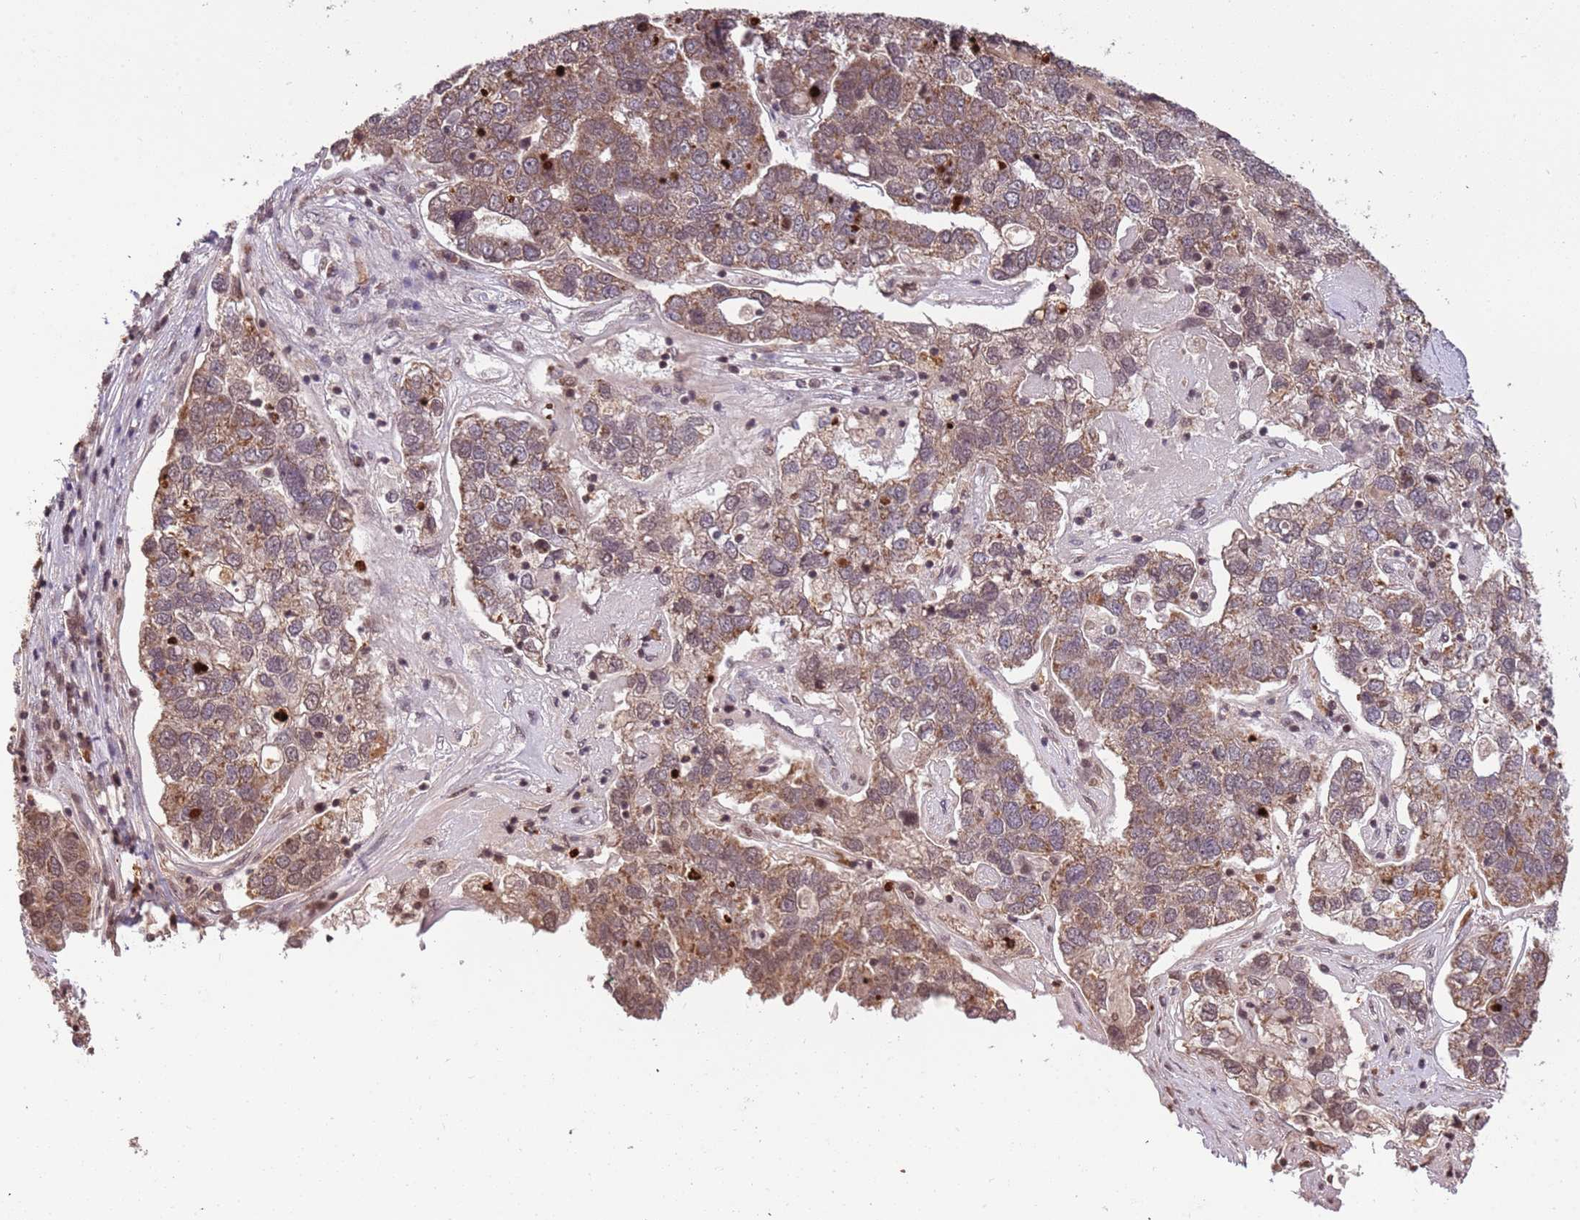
{"staining": {"intensity": "moderate", "quantity": ">75%", "location": "cytoplasmic/membranous"}, "tissue": "pancreatic cancer", "cell_type": "Tumor cells", "image_type": "cancer", "snomed": [{"axis": "morphology", "description": "Adenocarcinoma, NOS"}, {"axis": "topography", "description": "Pancreas"}], "caption": "Moderate cytoplasmic/membranous protein positivity is appreciated in about >75% of tumor cells in pancreatic cancer (adenocarcinoma).", "gene": "SAMSN1", "patient": {"sex": "female", "age": 61}}